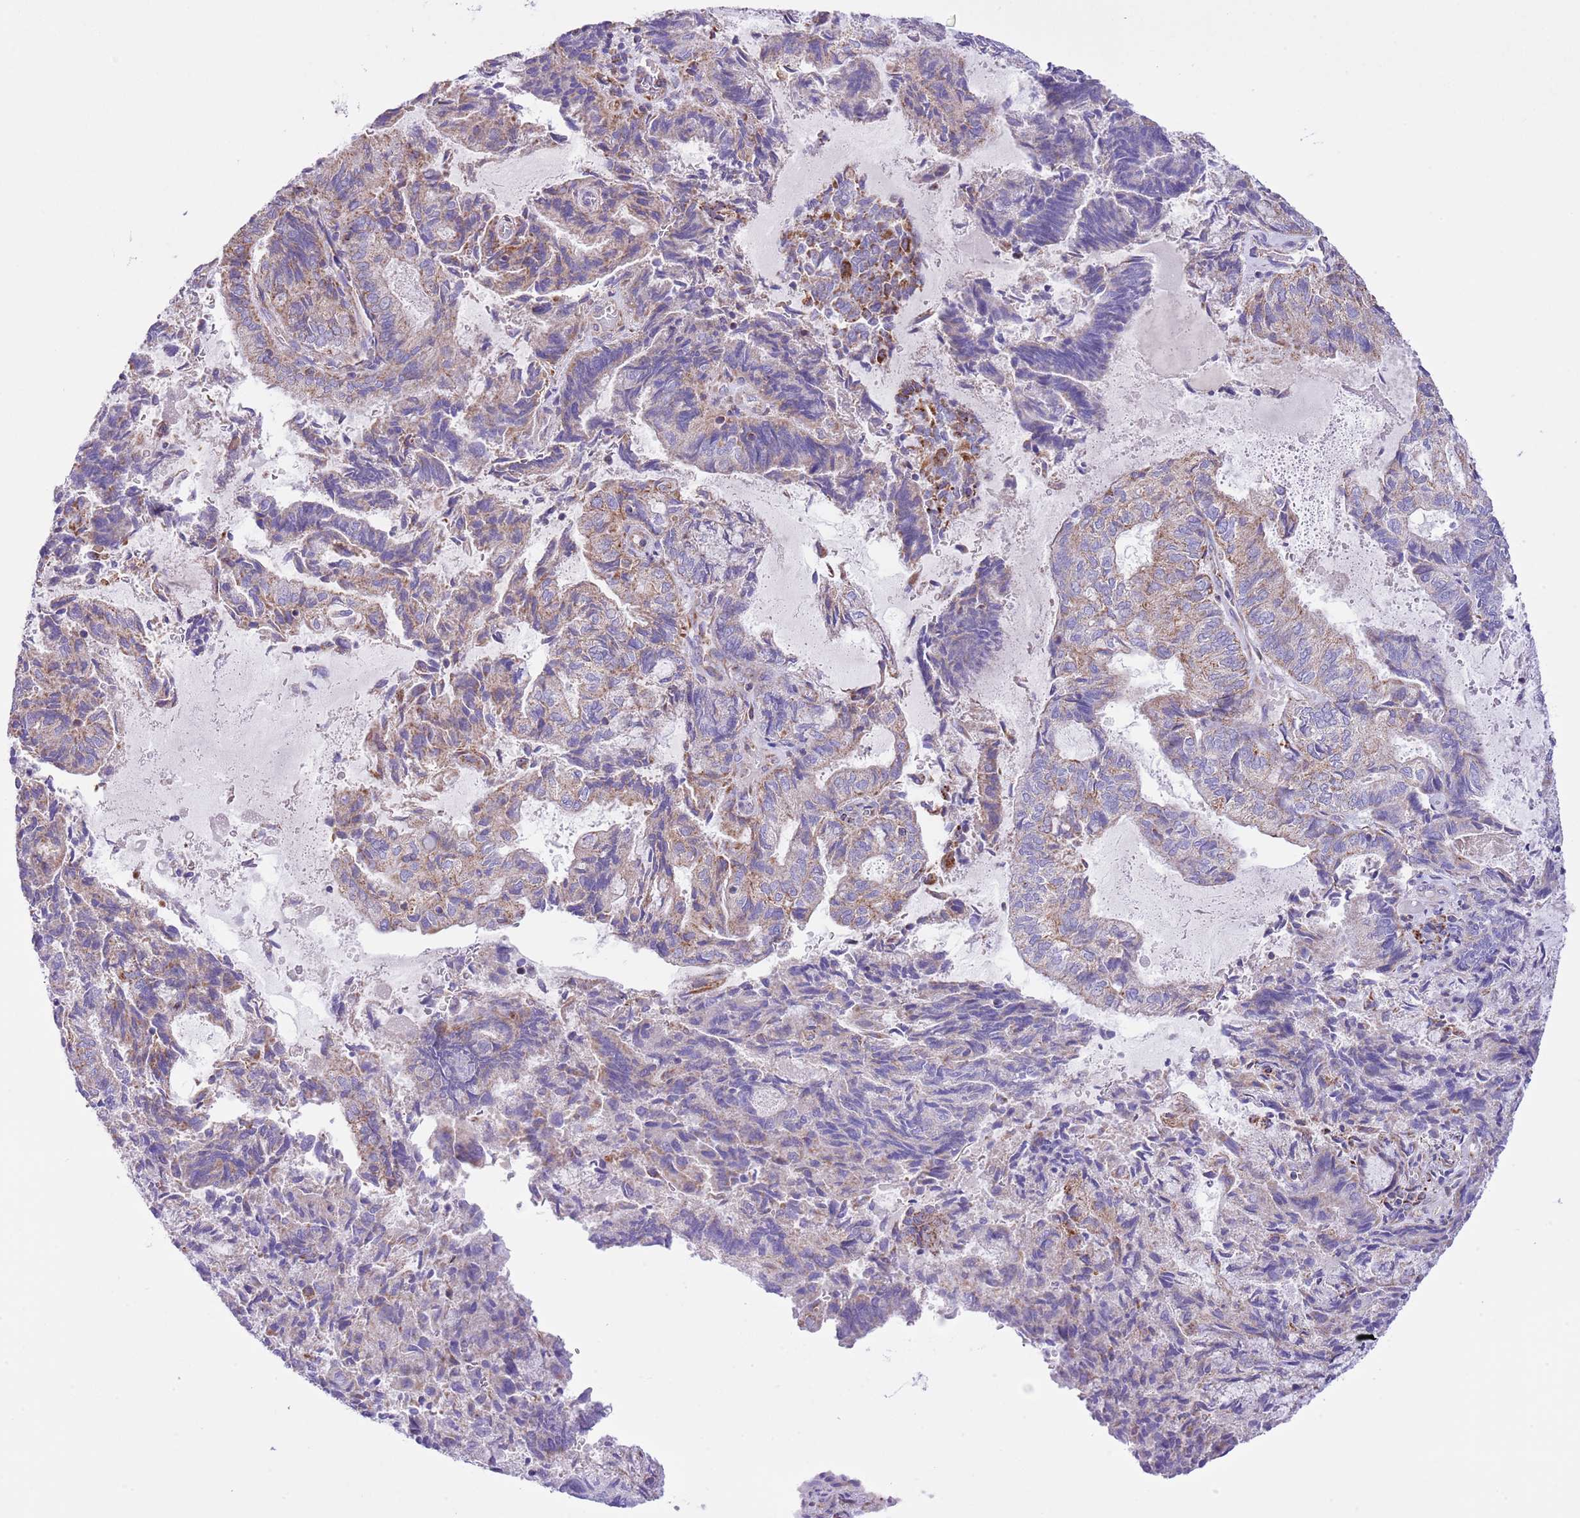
{"staining": {"intensity": "weak", "quantity": "25%-75%", "location": "cytoplasmic/membranous"}, "tissue": "endometrial cancer", "cell_type": "Tumor cells", "image_type": "cancer", "snomed": [{"axis": "morphology", "description": "Adenocarcinoma, NOS"}, {"axis": "topography", "description": "Endometrium"}], "caption": "Protein expression analysis of human endometrial adenocarcinoma reveals weak cytoplasmic/membranous expression in about 25%-75% of tumor cells.", "gene": "SS18L2", "patient": {"sex": "female", "age": 80}}